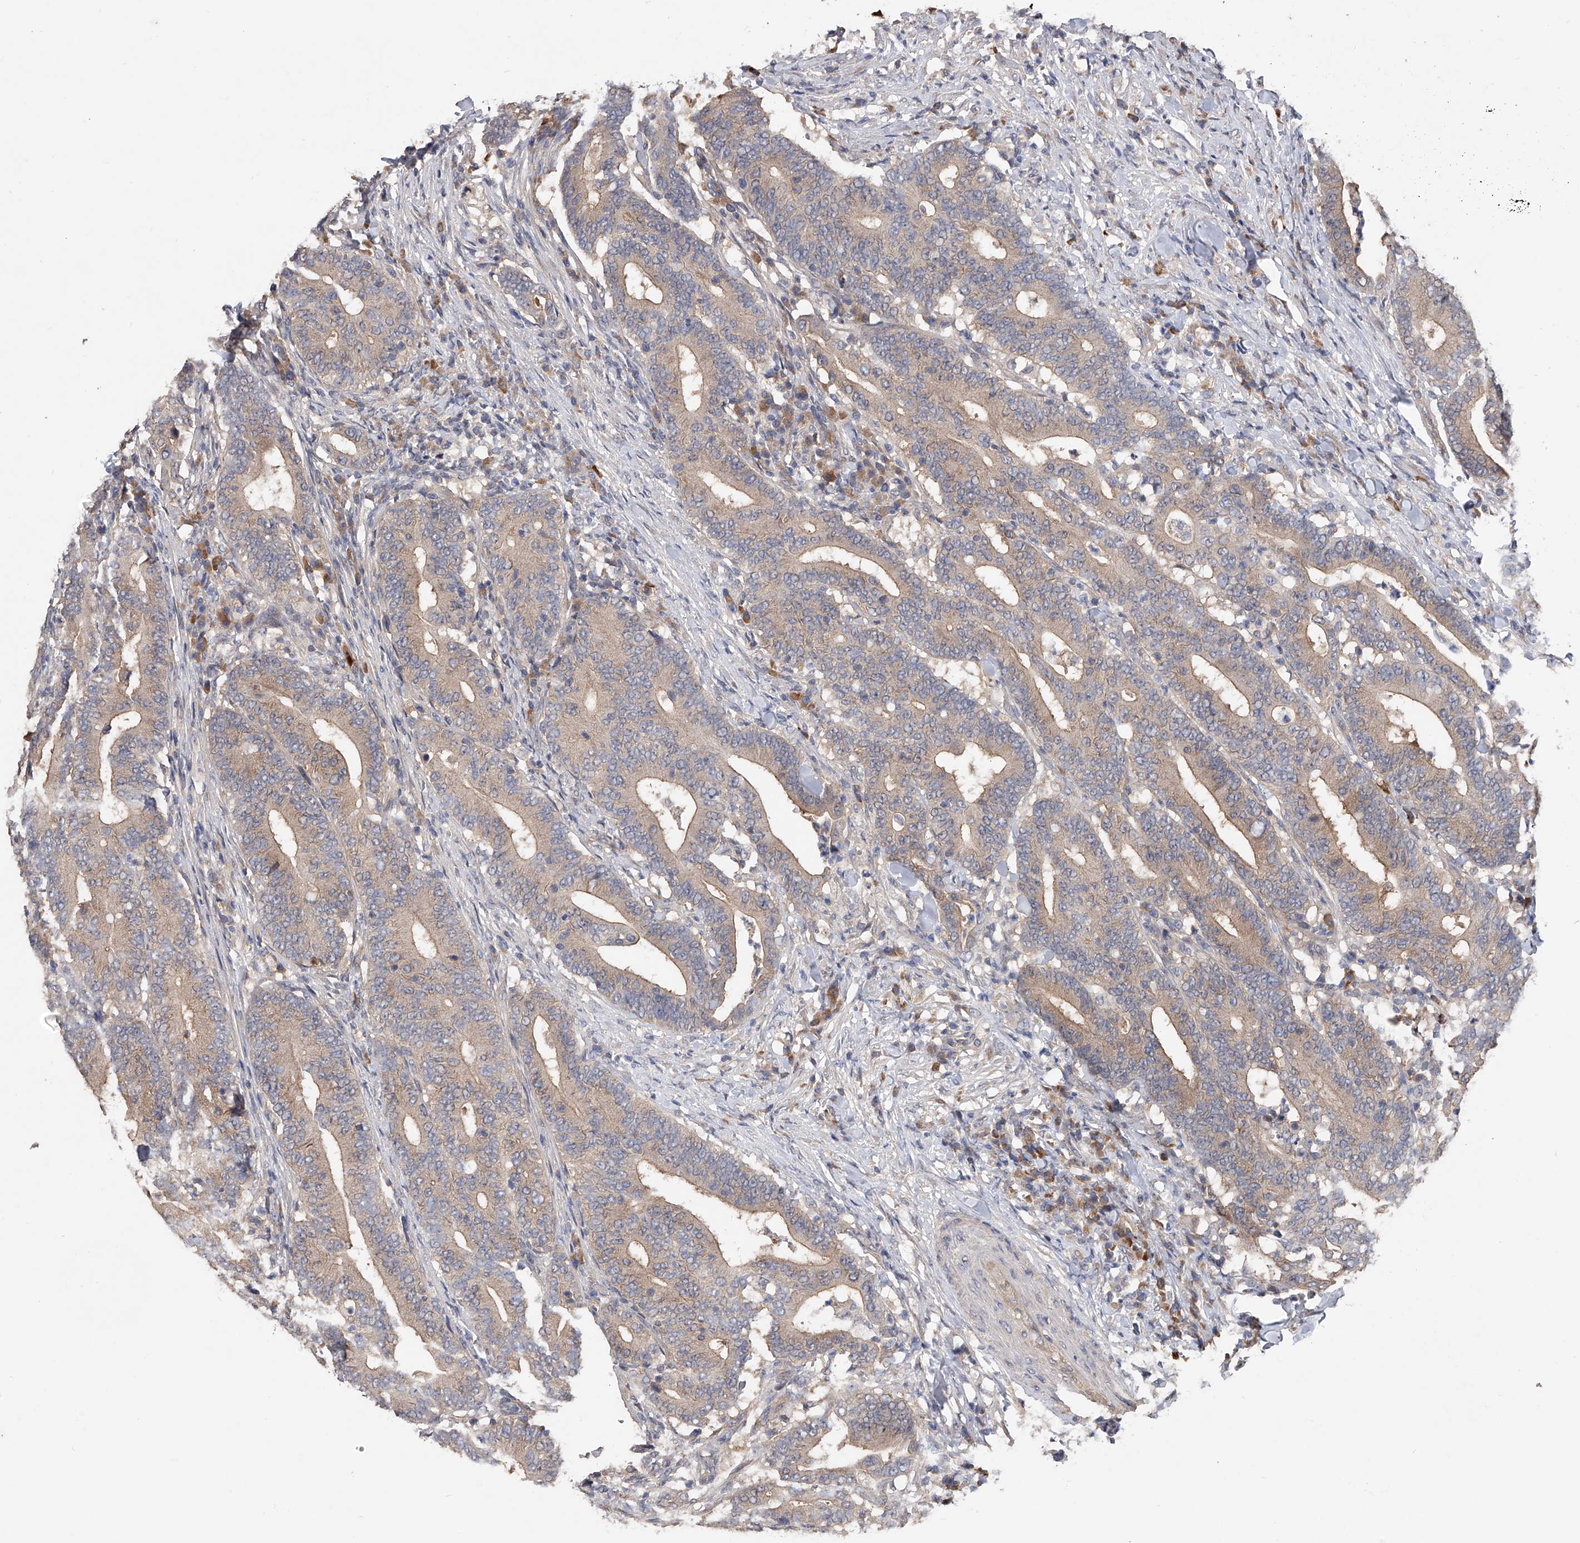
{"staining": {"intensity": "weak", "quantity": "<25%", "location": "cytoplasmic/membranous"}, "tissue": "colorectal cancer", "cell_type": "Tumor cells", "image_type": "cancer", "snomed": [{"axis": "morphology", "description": "Adenocarcinoma, NOS"}, {"axis": "topography", "description": "Colon"}], "caption": "Adenocarcinoma (colorectal) stained for a protein using immunohistochemistry displays no staining tumor cells.", "gene": "CFAP298", "patient": {"sex": "female", "age": 66}}